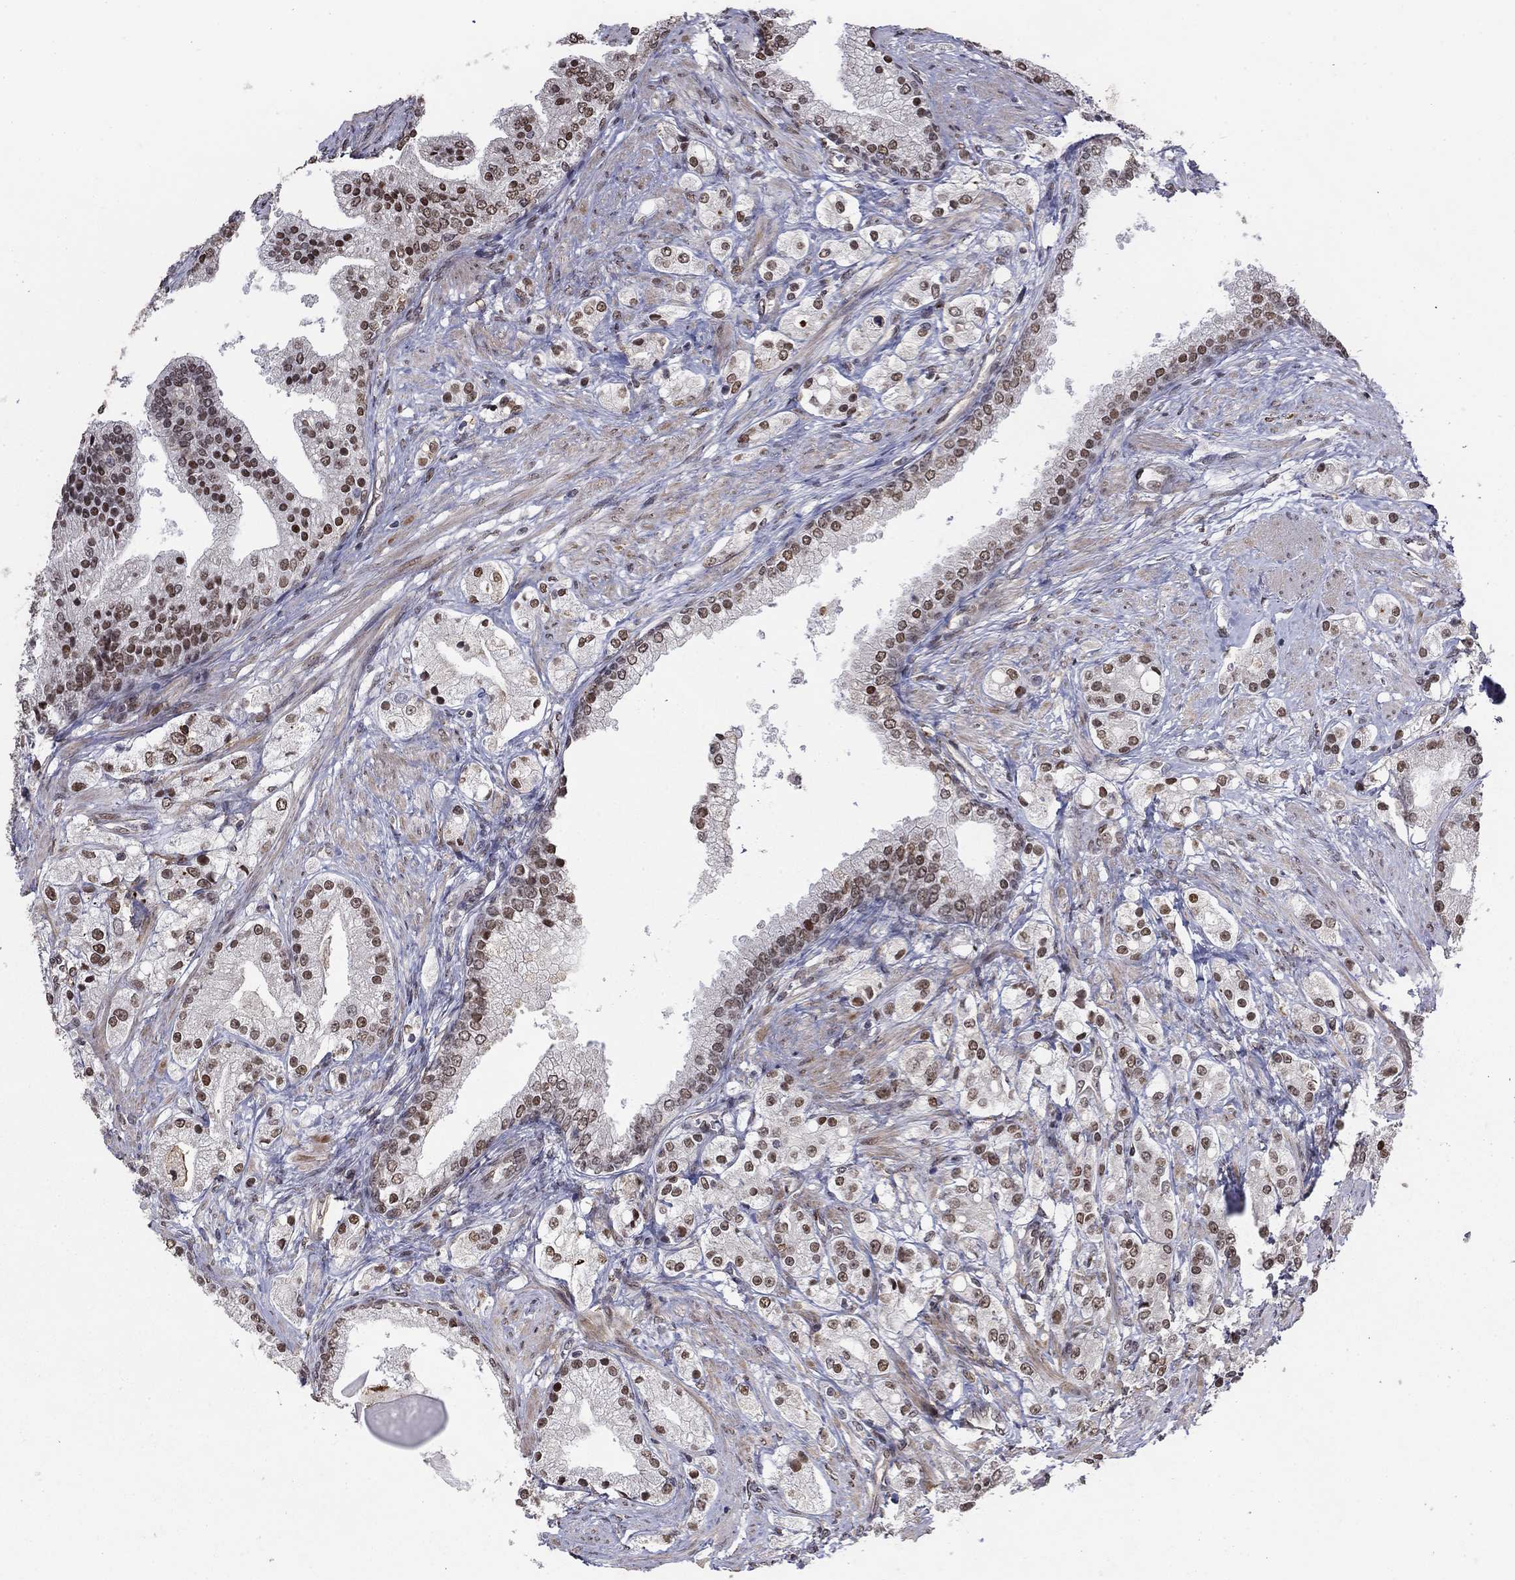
{"staining": {"intensity": "moderate", "quantity": "25%-75%", "location": "nuclear"}, "tissue": "prostate cancer", "cell_type": "Tumor cells", "image_type": "cancer", "snomed": [{"axis": "morphology", "description": "Adenocarcinoma, NOS"}, {"axis": "topography", "description": "Prostate and seminal vesicle, NOS"}, {"axis": "topography", "description": "Prostate"}], "caption": "Prostate cancer tissue exhibits moderate nuclear expression in approximately 25%-75% of tumor cells, visualized by immunohistochemistry.", "gene": "GRIA3", "patient": {"sex": "male", "age": 67}}